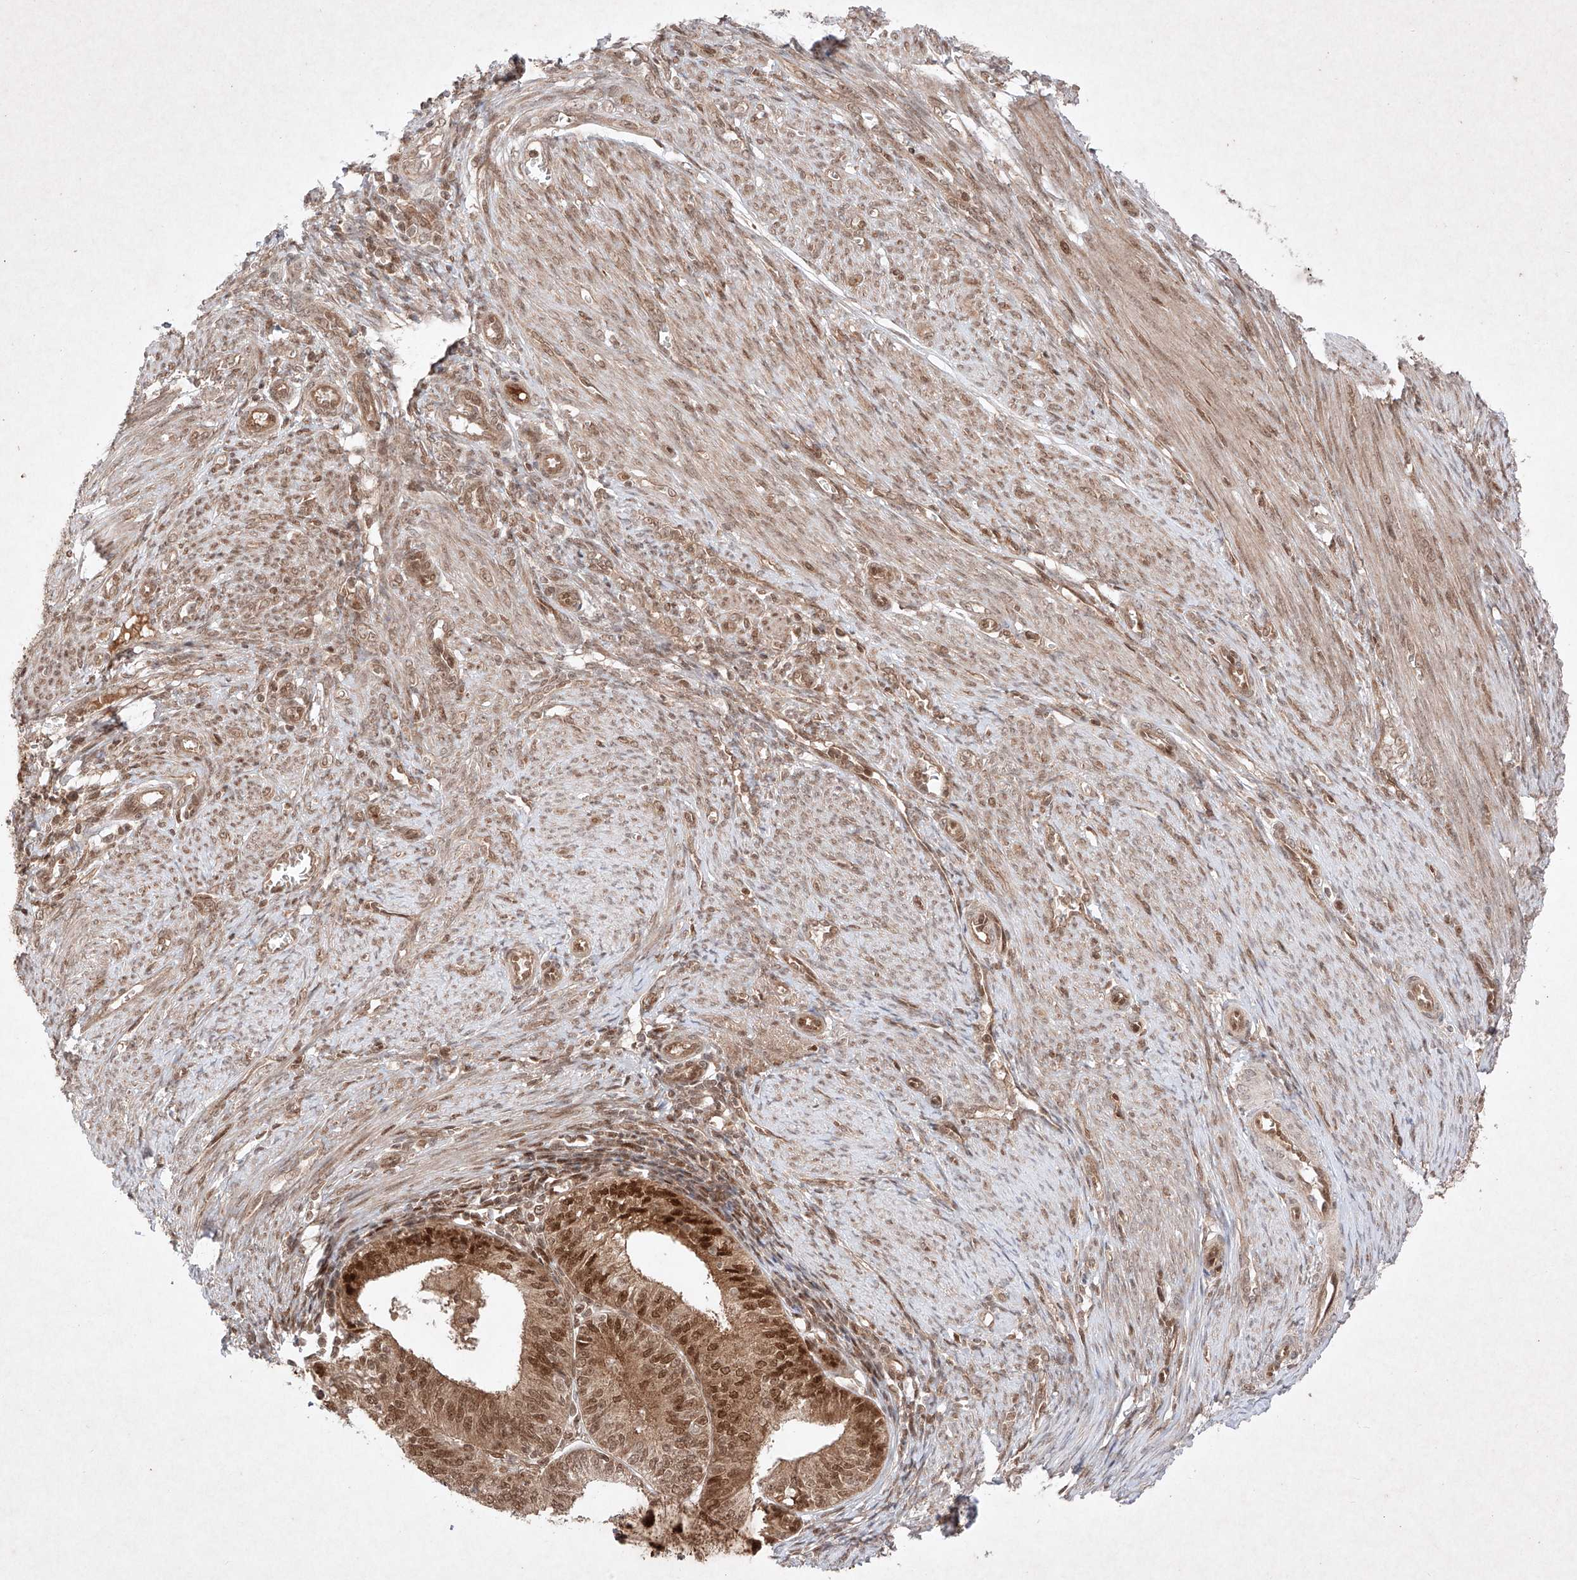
{"staining": {"intensity": "strong", "quantity": "25%-75%", "location": "cytoplasmic/membranous,nuclear"}, "tissue": "endometrial cancer", "cell_type": "Tumor cells", "image_type": "cancer", "snomed": [{"axis": "morphology", "description": "Adenocarcinoma, NOS"}, {"axis": "topography", "description": "Endometrium"}], "caption": "A micrograph of adenocarcinoma (endometrial) stained for a protein shows strong cytoplasmic/membranous and nuclear brown staining in tumor cells.", "gene": "RNF31", "patient": {"sex": "female", "age": 51}}